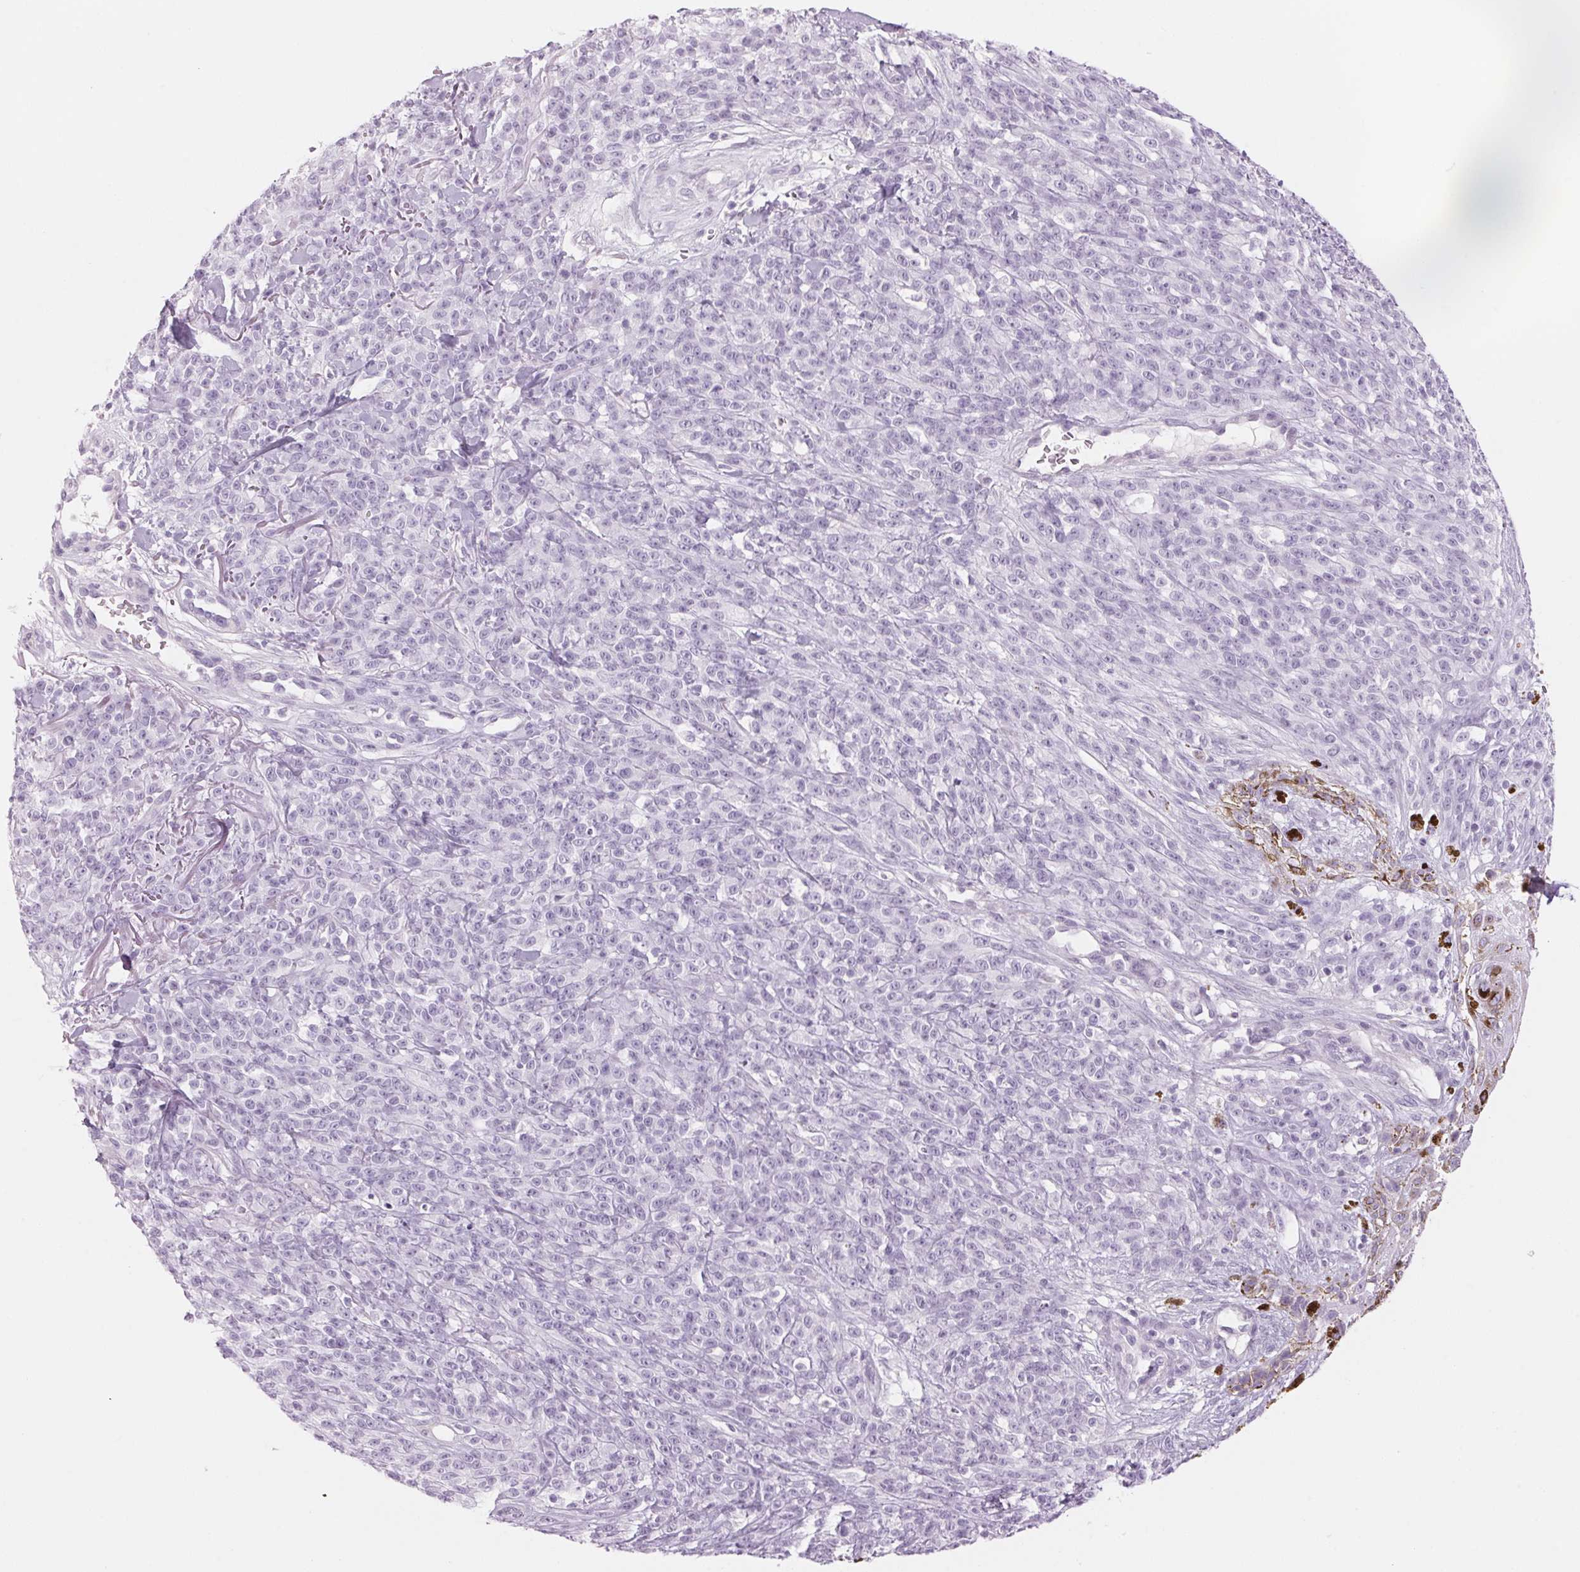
{"staining": {"intensity": "negative", "quantity": "none", "location": "none"}, "tissue": "melanoma", "cell_type": "Tumor cells", "image_type": "cancer", "snomed": [{"axis": "morphology", "description": "Malignant melanoma, NOS"}, {"axis": "topography", "description": "Skin"}, {"axis": "topography", "description": "Skin of trunk"}], "caption": "There is no significant expression in tumor cells of melanoma.", "gene": "KLK7", "patient": {"sex": "male", "age": 74}}